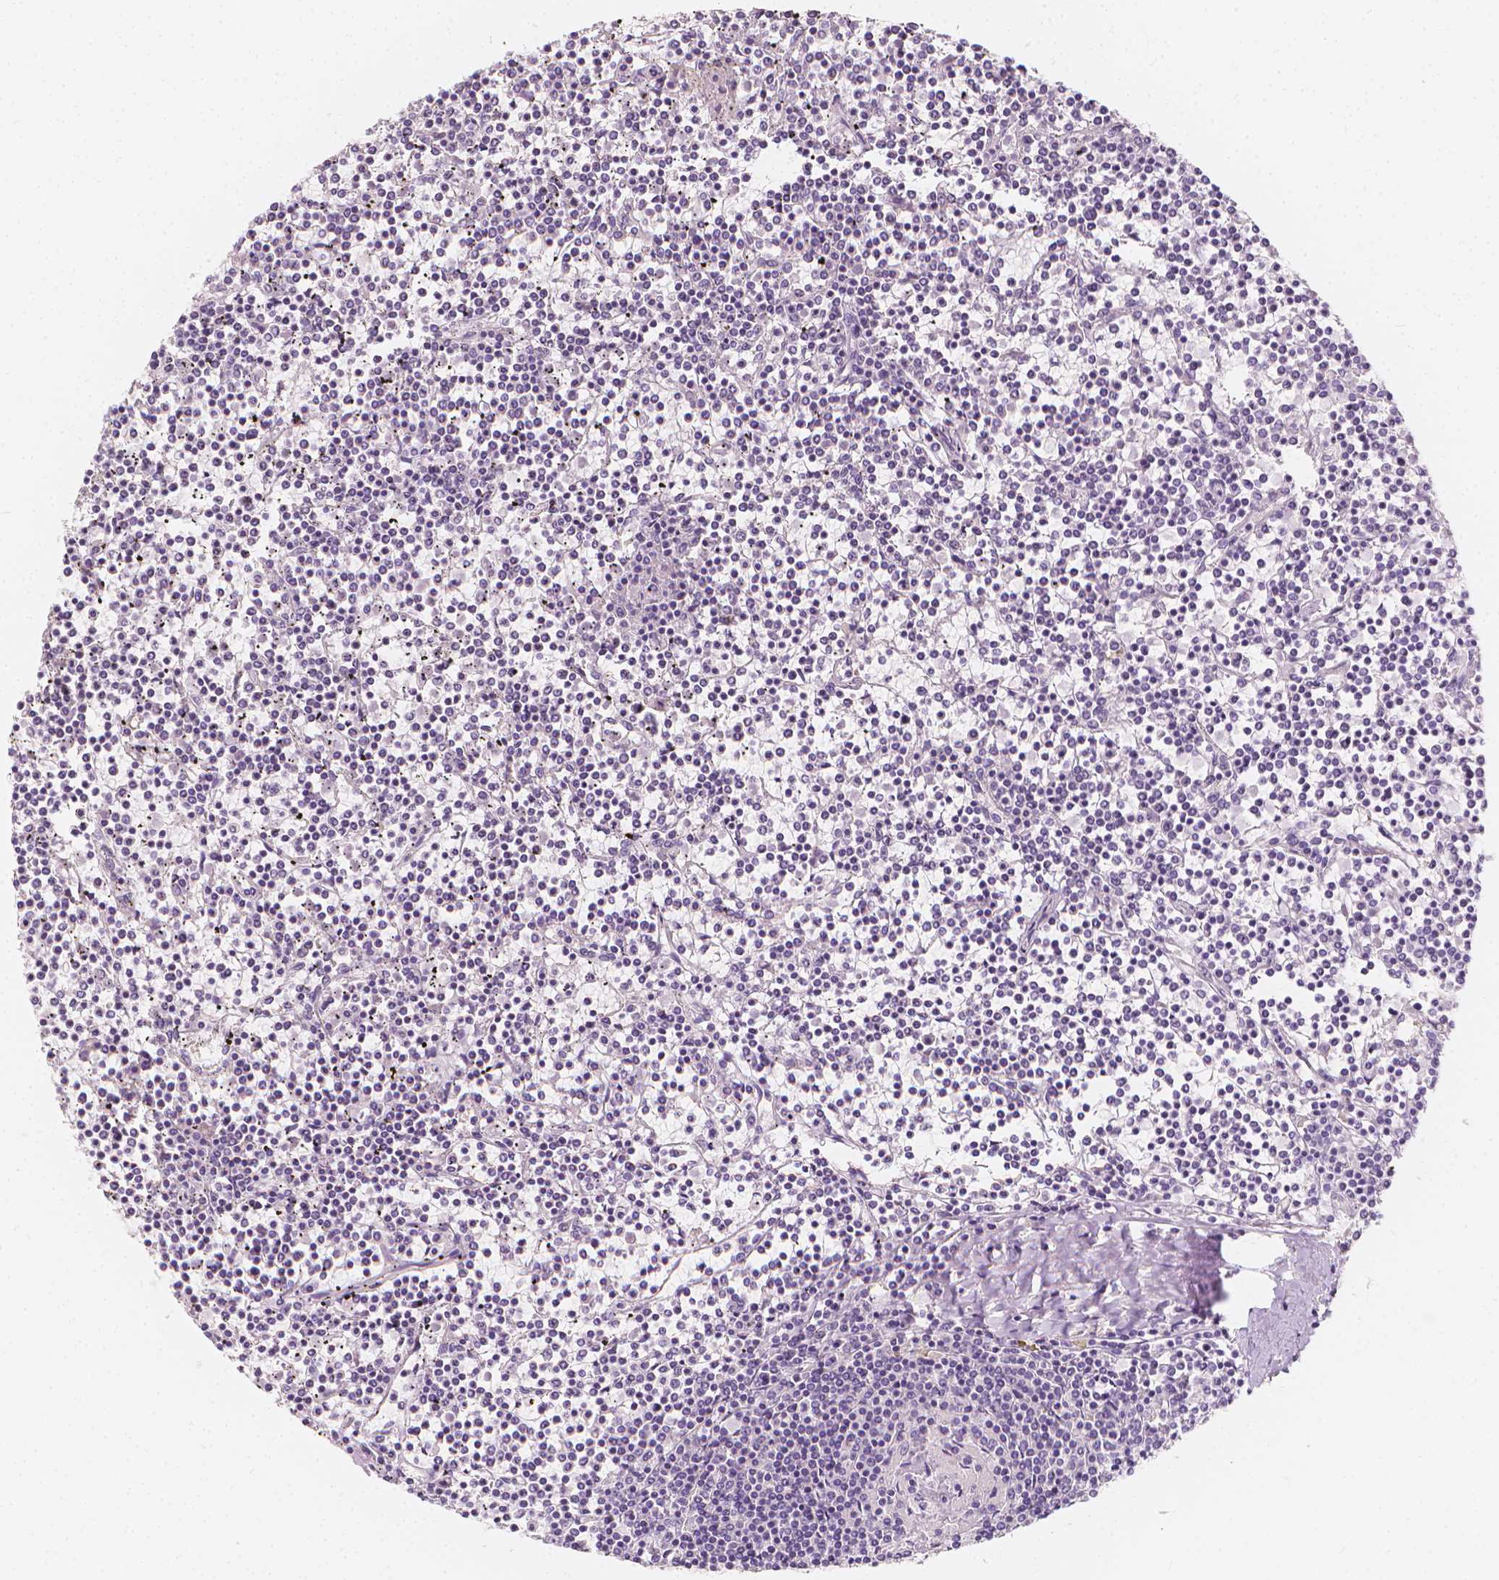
{"staining": {"intensity": "negative", "quantity": "none", "location": "none"}, "tissue": "lymphoma", "cell_type": "Tumor cells", "image_type": "cancer", "snomed": [{"axis": "morphology", "description": "Malignant lymphoma, non-Hodgkin's type, Low grade"}, {"axis": "topography", "description": "Spleen"}], "caption": "Human malignant lymphoma, non-Hodgkin's type (low-grade) stained for a protein using immunohistochemistry shows no positivity in tumor cells.", "gene": "RBFOX1", "patient": {"sex": "female", "age": 19}}